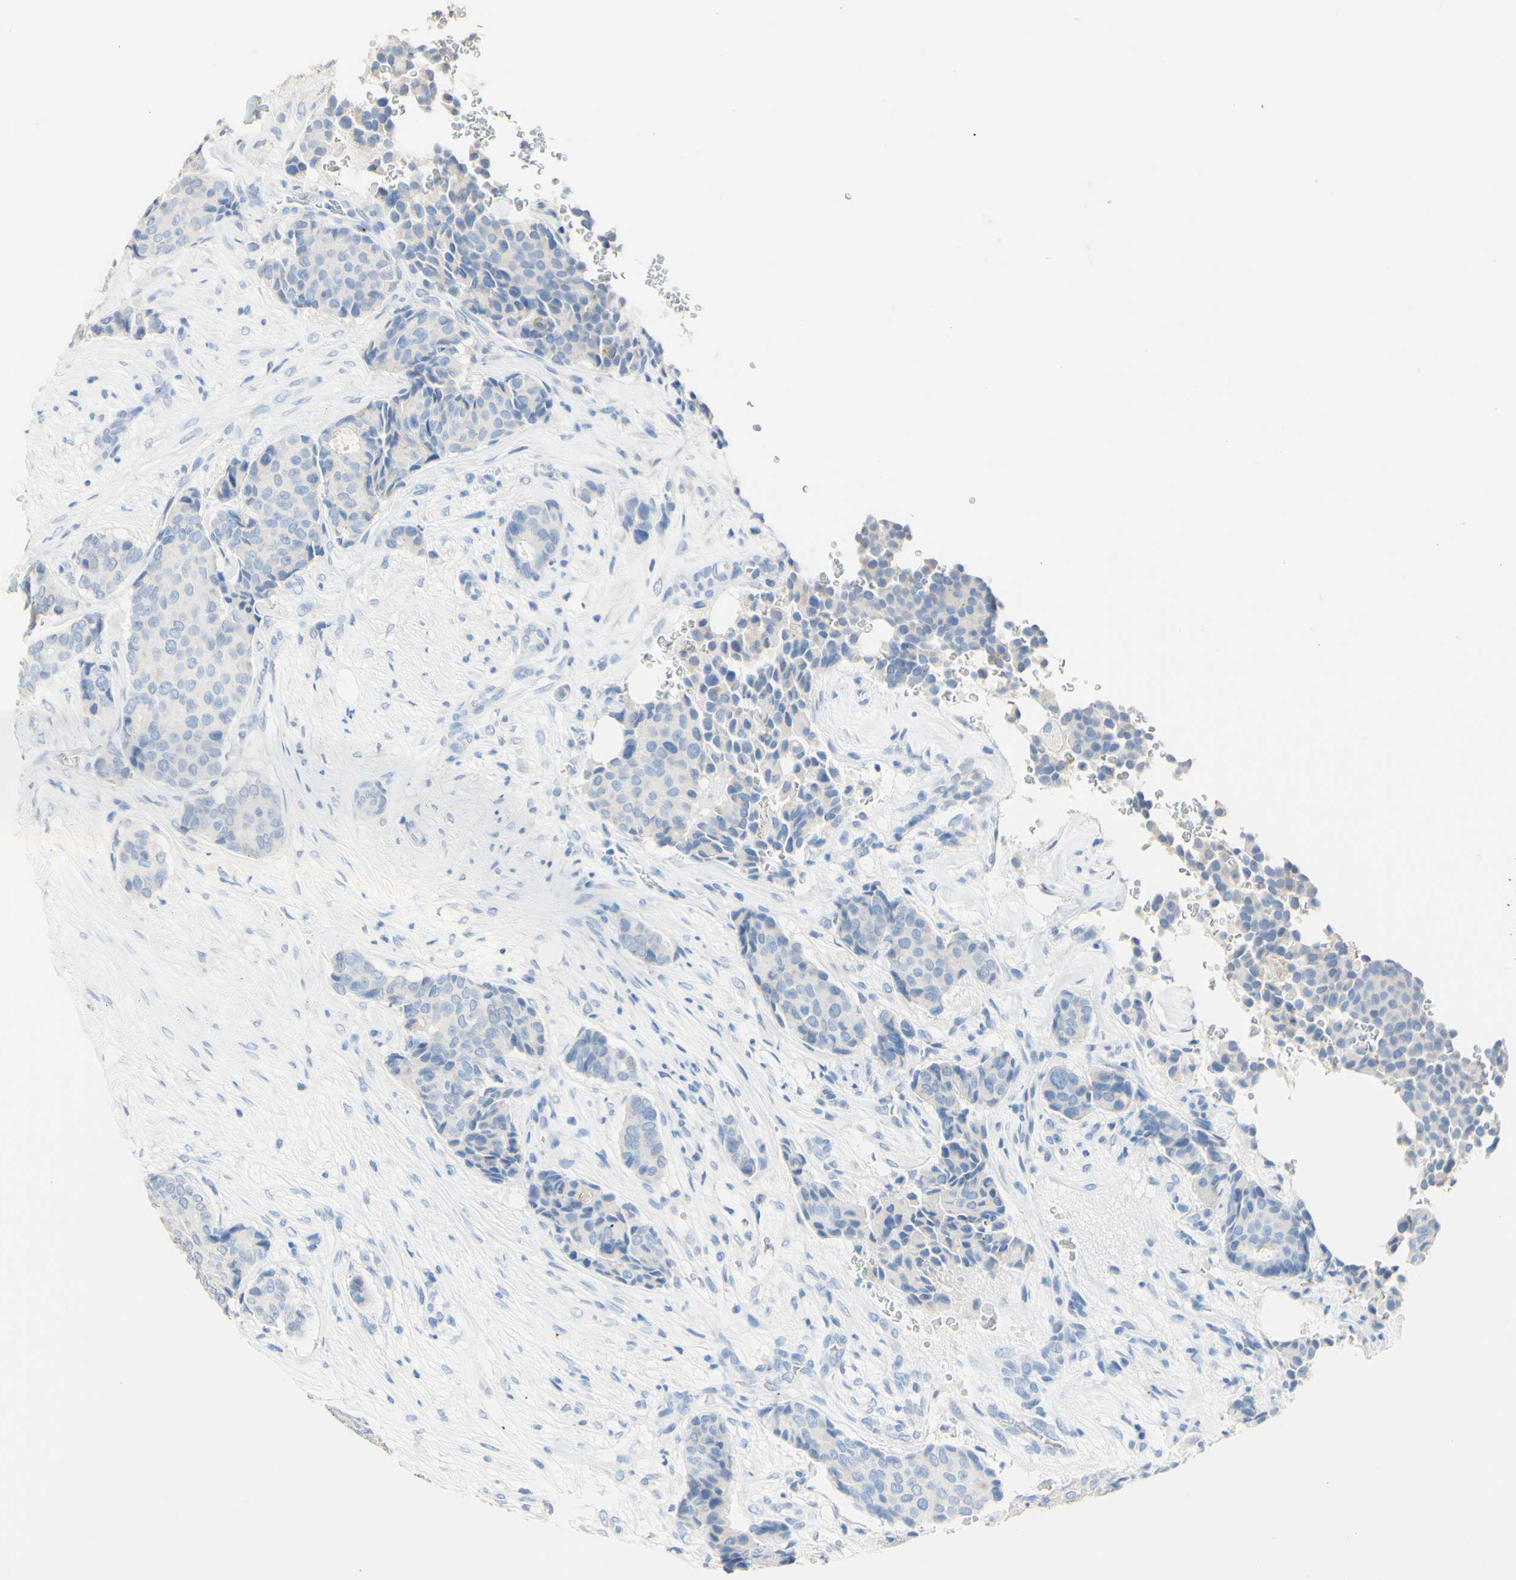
{"staining": {"intensity": "negative", "quantity": "none", "location": "none"}, "tissue": "breast cancer", "cell_type": "Tumor cells", "image_type": "cancer", "snomed": [{"axis": "morphology", "description": "Duct carcinoma"}, {"axis": "topography", "description": "Breast"}], "caption": "Breast cancer (infiltrating ductal carcinoma) was stained to show a protein in brown. There is no significant expression in tumor cells.", "gene": "DSC2", "patient": {"sex": "female", "age": 75}}